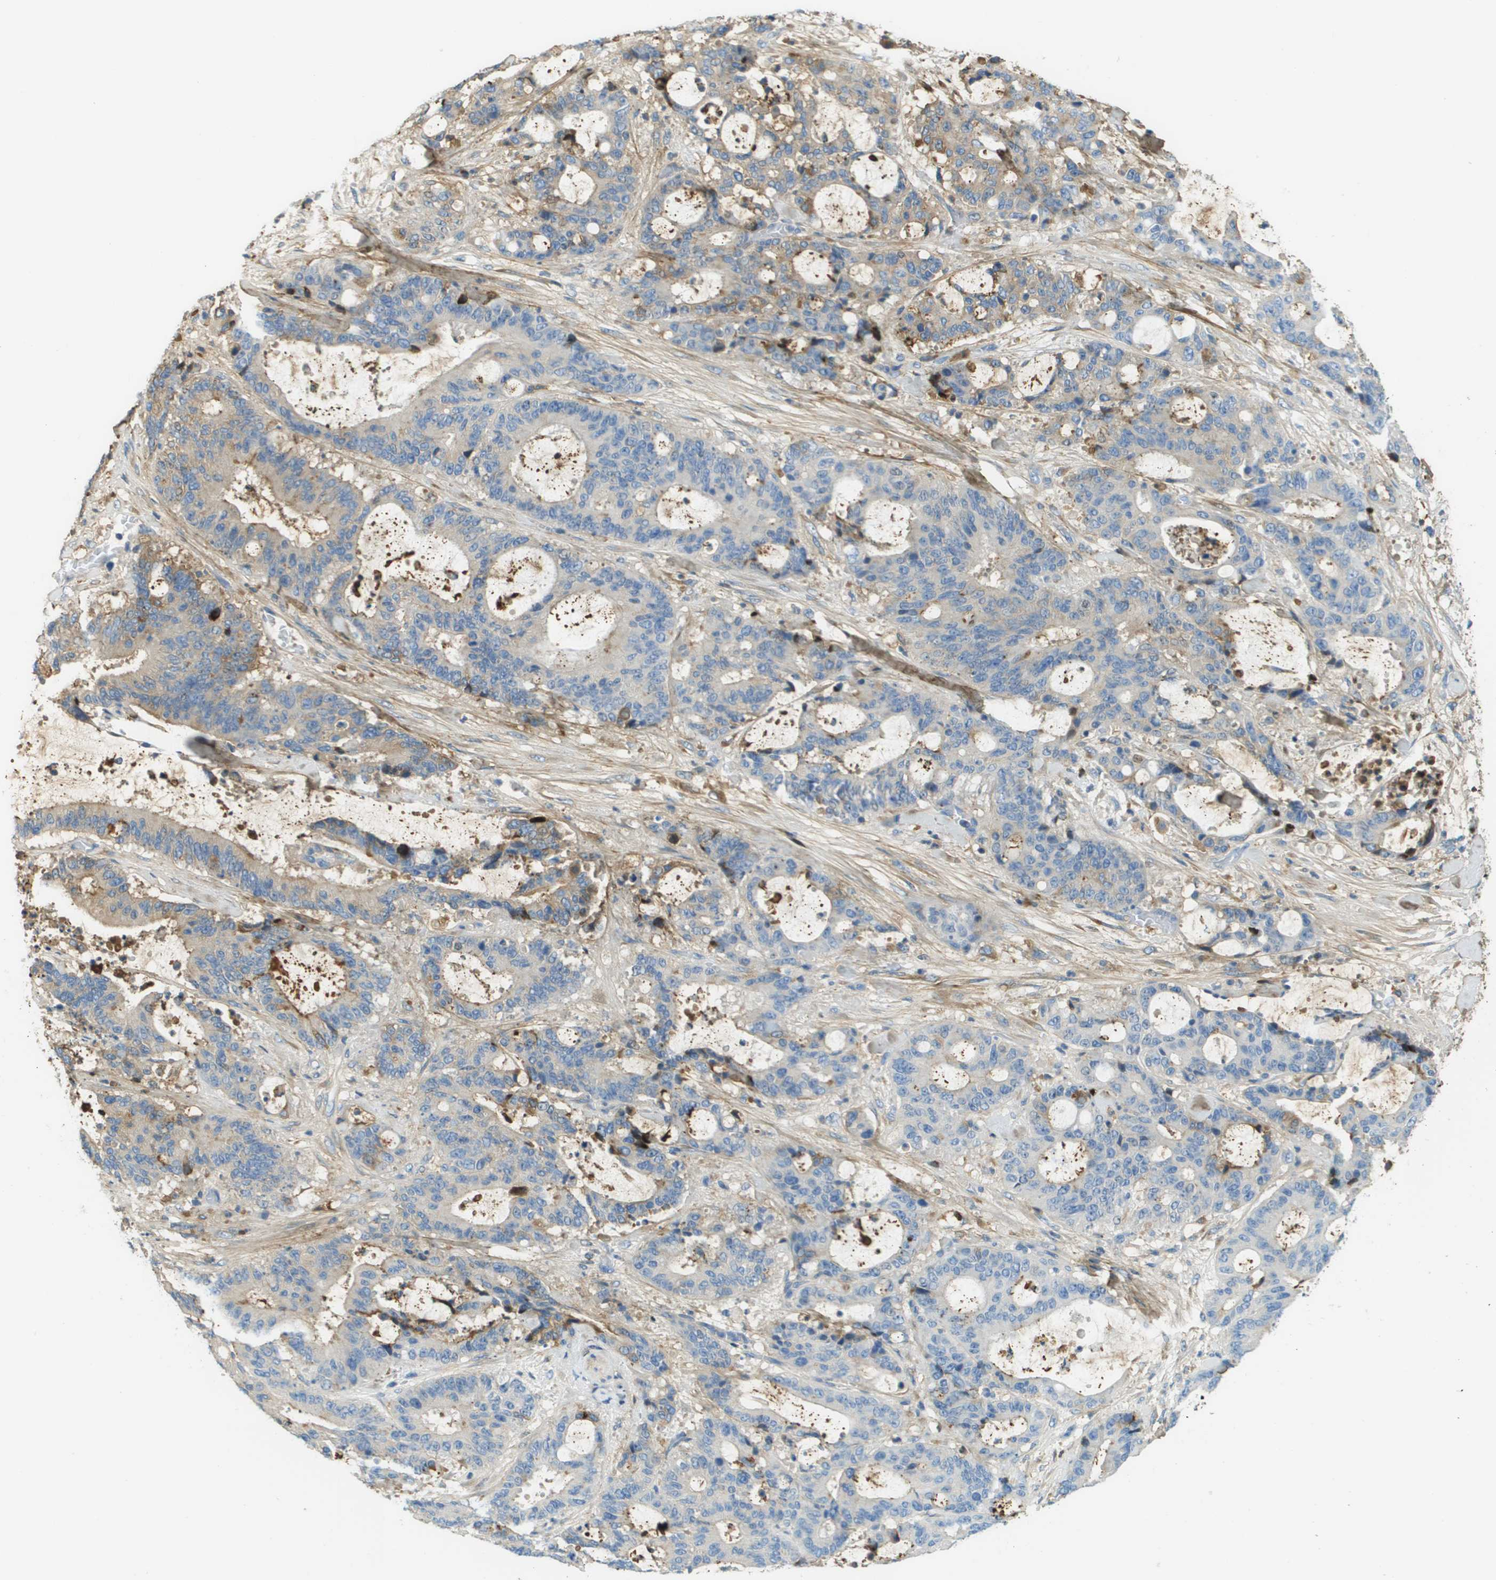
{"staining": {"intensity": "weak", "quantity": "25%-75%", "location": "cytoplasmic/membranous"}, "tissue": "liver cancer", "cell_type": "Tumor cells", "image_type": "cancer", "snomed": [{"axis": "morphology", "description": "Normal tissue, NOS"}, {"axis": "morphology", "description": "Cholangiocarcinoma"}, {"axis": "topography", "description": "Liver"}, {"axis": "topography", "description": "Peripheral nerve tissue"}], "caption": "Tumor cells show weak cytoplasmic/membranous staining in about 25%-75% of cells in liver cholangiocarcinoma.", "gene": "DCN", "patient": {"sex": "female", "age": 73}}